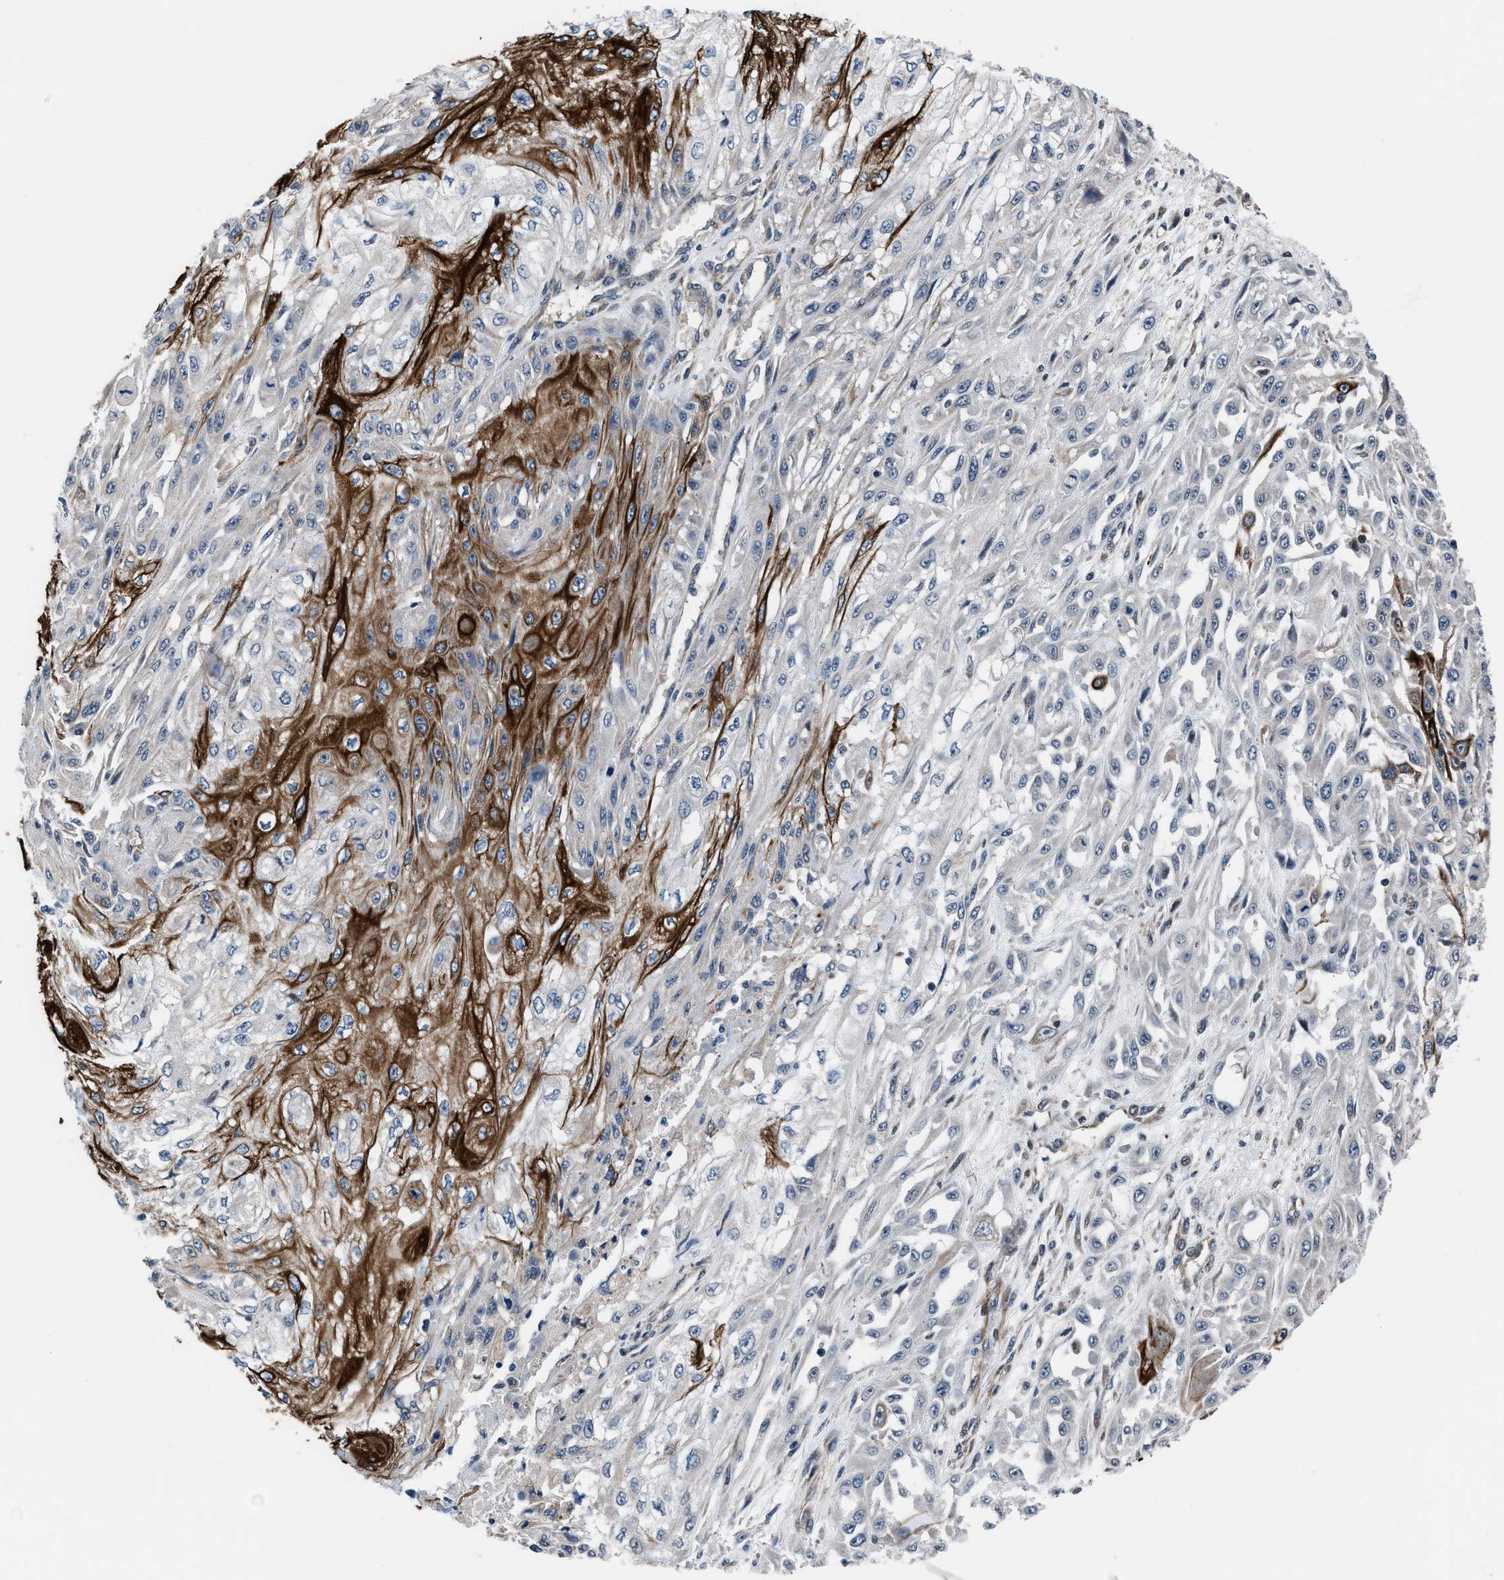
{"staining": {"intensity": "strong", "quantity": "<25%", "location": "cytoplasmic/membranous"}, "tissue": "skin cancer", "cell_type": "Tumor cells", "image_type": "cancer", "snomed": [{"axis": "morphology", "description": "Squamous cell carcinoma, NOS"}, {"axis": "morphology", "description": "Squamous cell carcinoma, metastatic, NOS"}, {"axis": "topography", "description": "Skin"}, {"axis": "topography", "description": "Lymph node"}], "caption": "Immunohistochemical staining of human skin squamous cell carcinoma demonstrates medium levels of strong cytoplasmic/membranous protein expression in approximately <25% of tumor cells.", "gene": "PRPSAP2", "patient": {"sex": "male", "age": 75}}